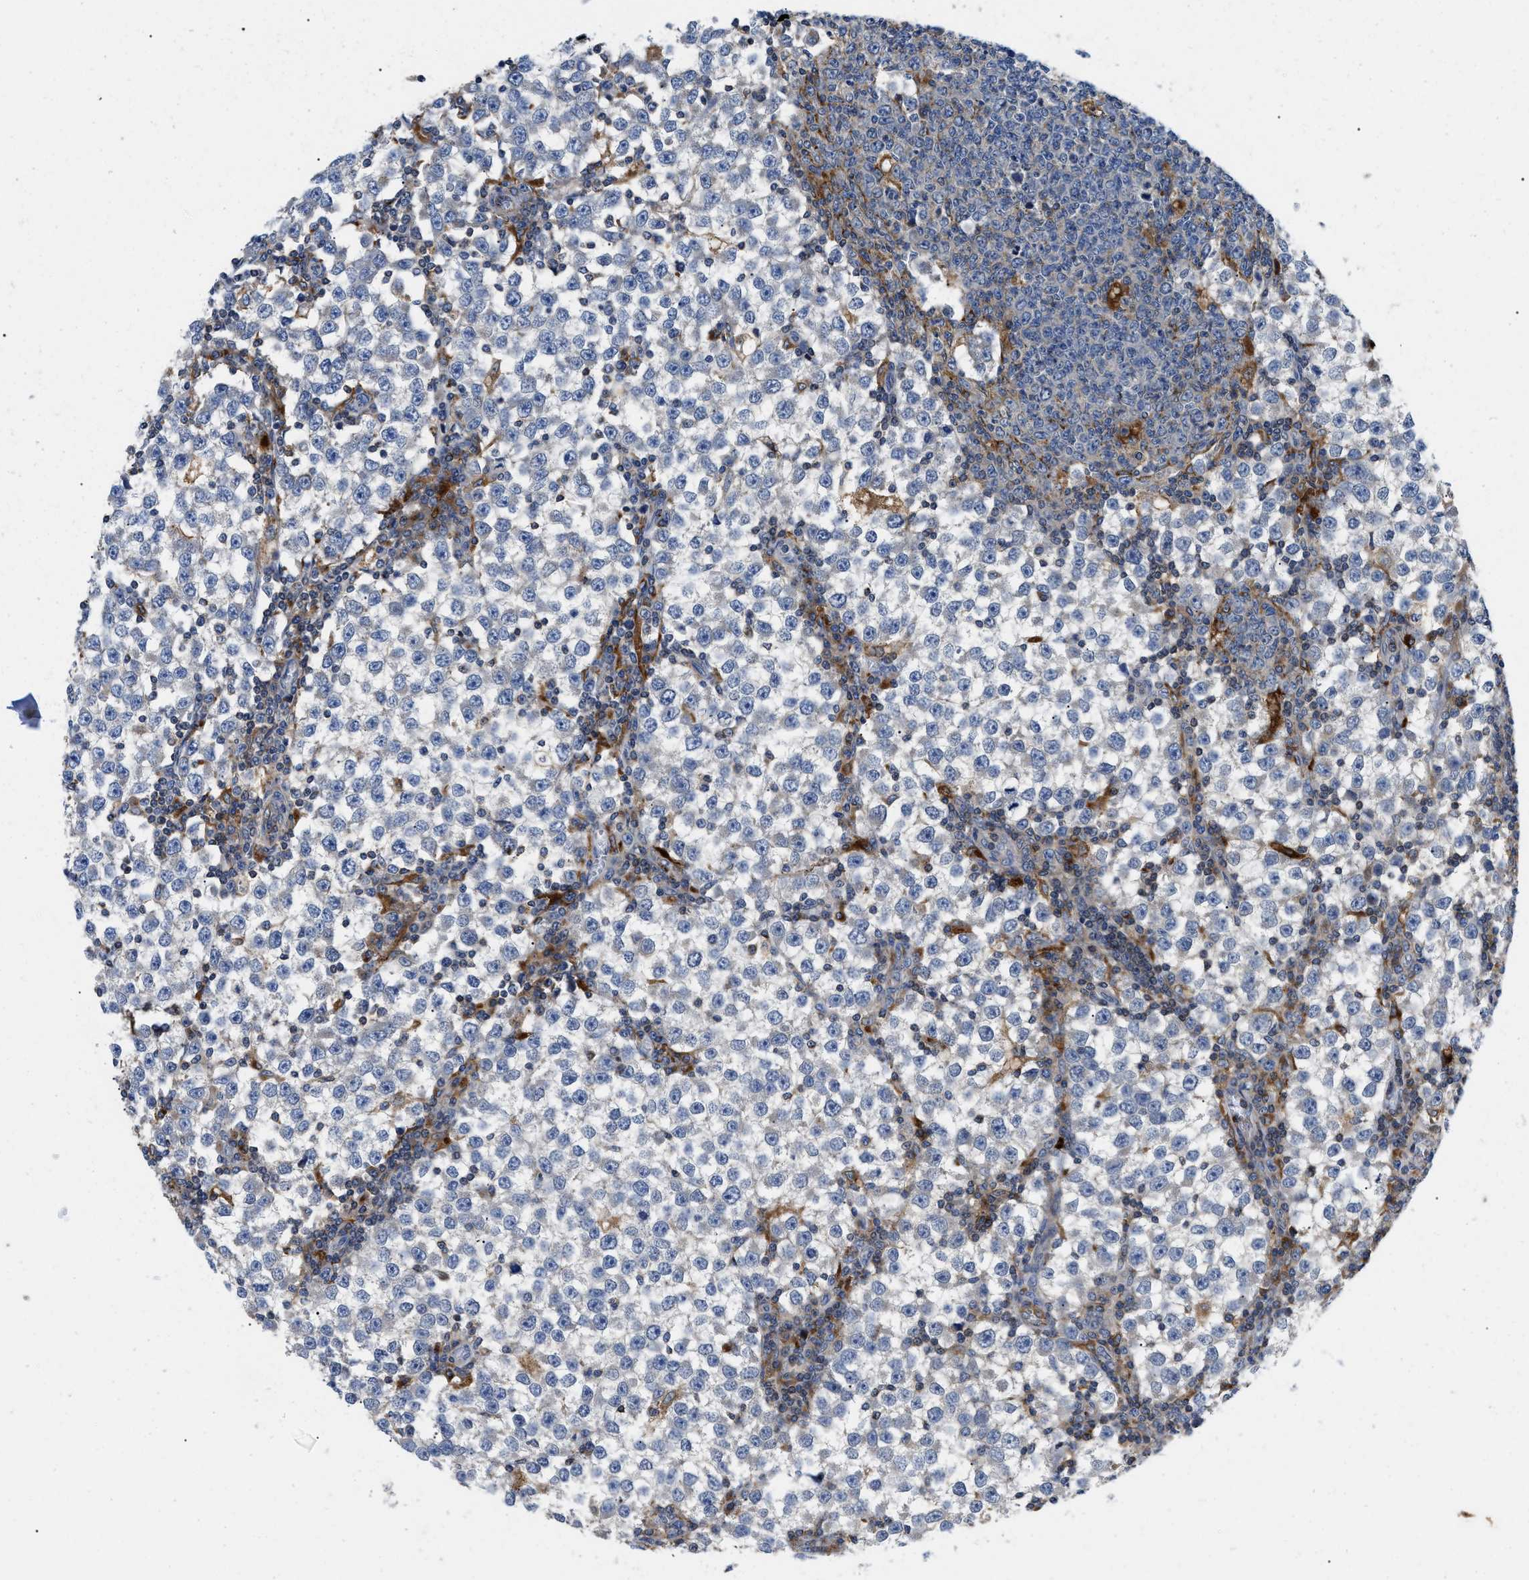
{"staining": {"intensity": "negative", "quantity": "none", "location": "none"}, "tissue": "testis cancer", "cell_type": "Tumor cells", "image_type": "cancer", "snomed": [{"axis": "morphology", "description": "Seminoma, NOS"}, {"axis": "topography", "description": "Testis"}], "caption": "DAB immunohistochemical staining of seminoma (testis) demonstrates no significant expression in tumor cells.", "gene": "ENPP4", "patient": {"sex": "male", "age": 65}}